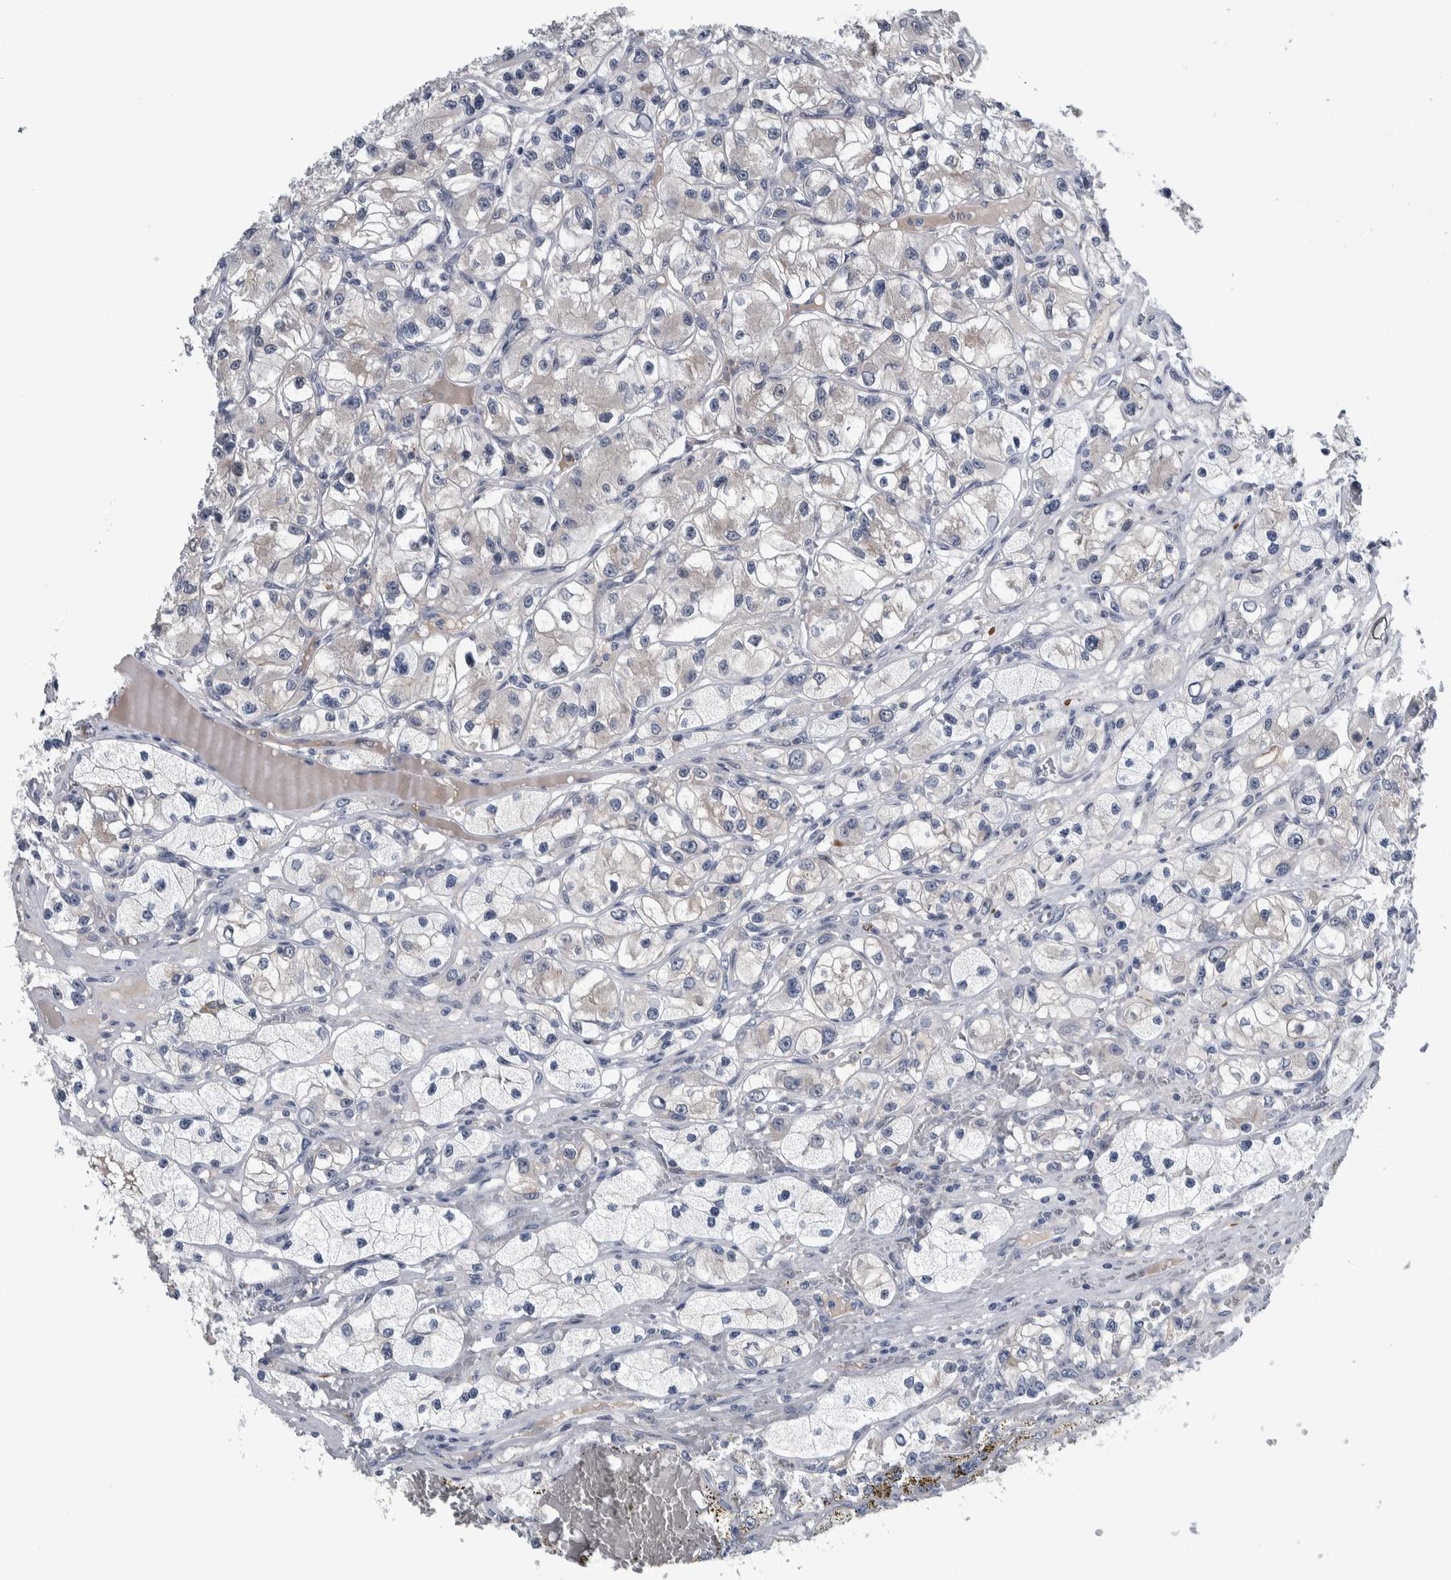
{"staining": {"intensity": "negative", "quantity": "none", "location": "none"}, "tissue": "renal cancer", "cell_type": "Tumor cells", "image_type": "cancer", "snomed": [{"axis": "morphology", "description": "Adenocarcinoma, NOS"}, {"axis": "topography", "description": "Kidney"}], "caption": "Tumor cells are negative for protein expression in human adenocarcinoma (renal). (Immunohistochemistry (ihc), brightfield microscopy, high magnification).", "gene": "COL14A1", "patient": {"sex": "female", "age": 57}}